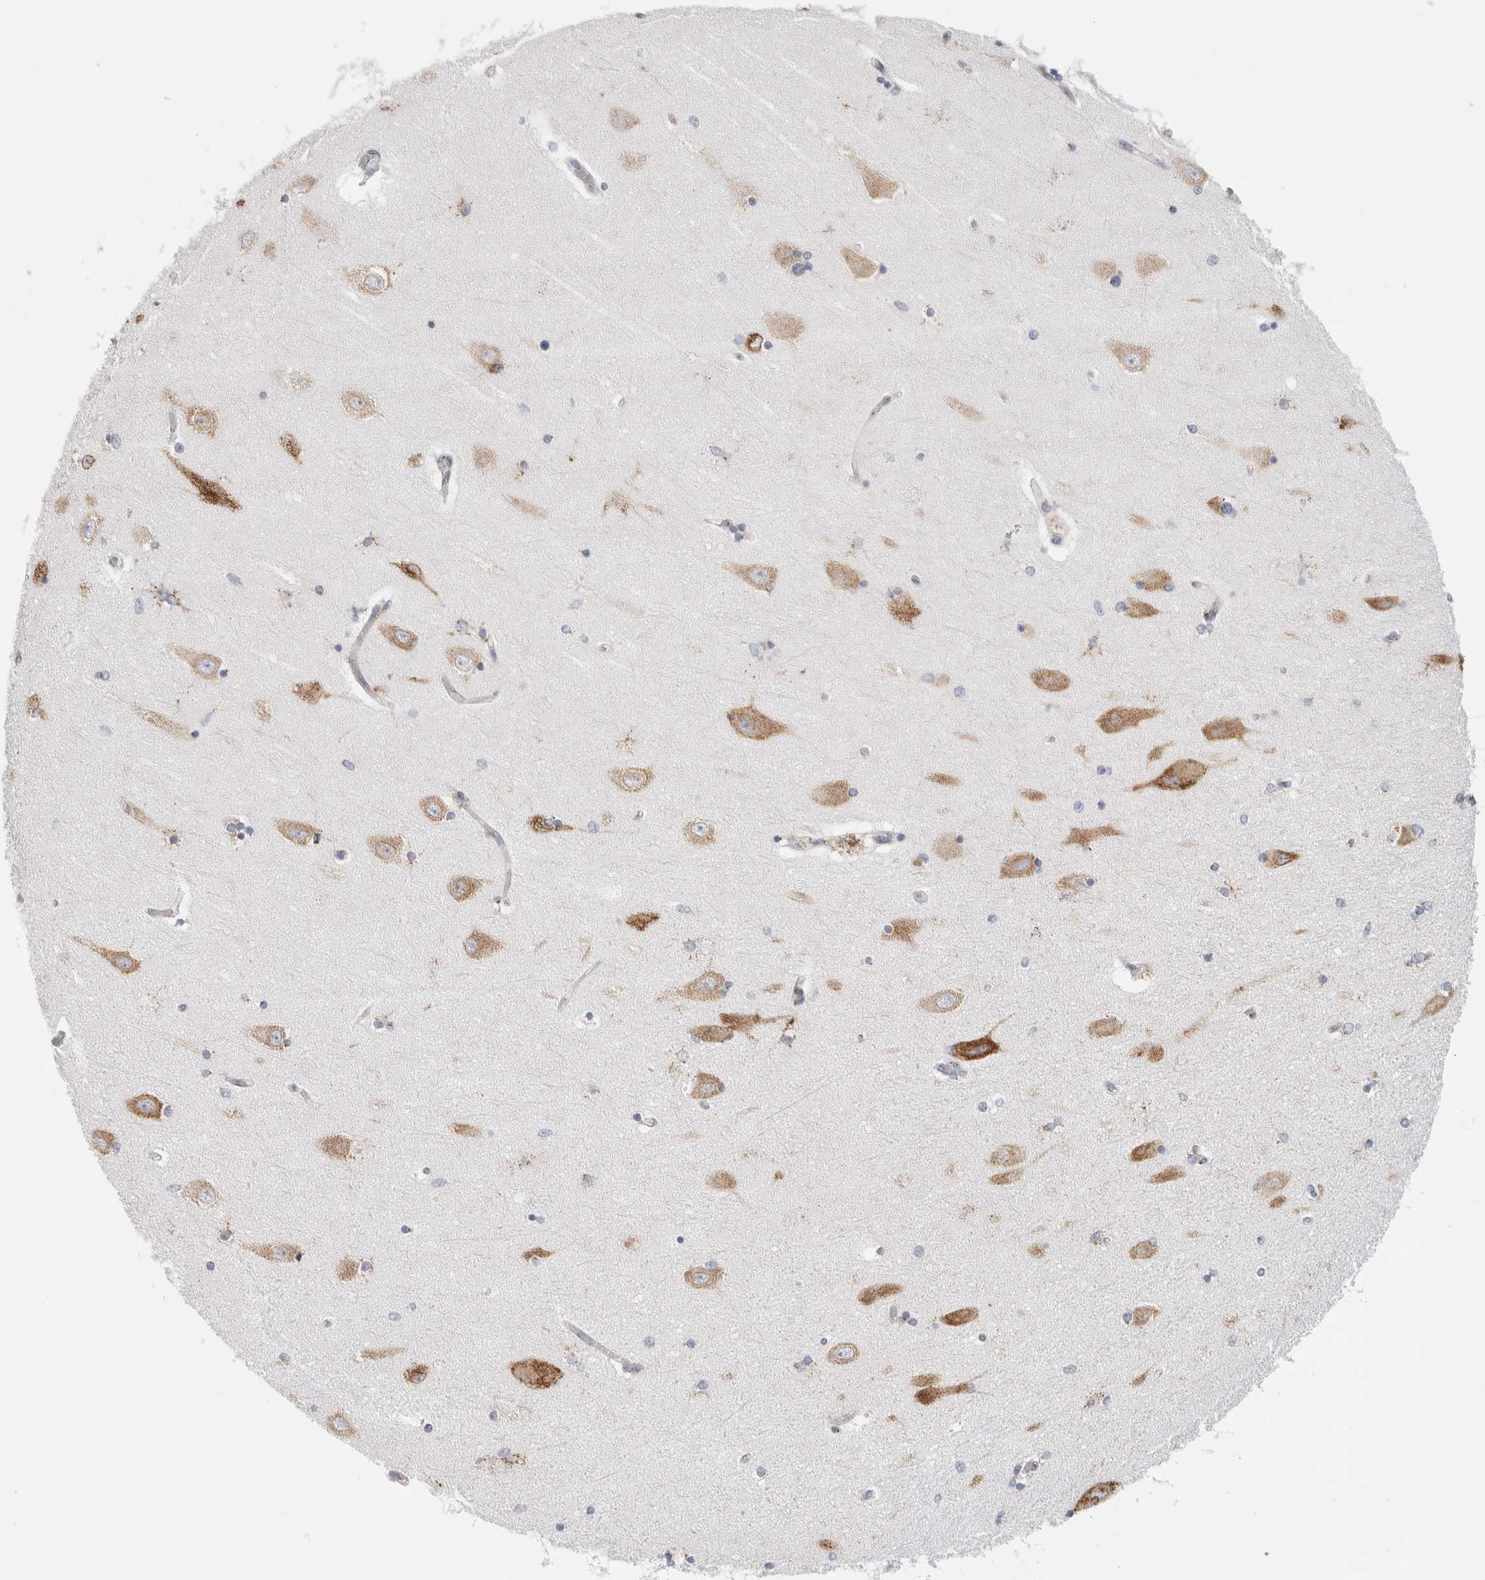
{"staining": {"intensity": "negative", "quantity": "none", "location": "none"}, "tissue": "hippocampus", "cell_type": "Glial cells", "image_type": "normal", "snomed": [{"axis": "morphology", "description": "Normal tissue, NOS"}, {"axis": "topography", "description": "Hippocampus"}], "caption": "This is an IHC micrograph of normal hippocampus. There is no positivity in glial cells.", "gene": "MCFD2", "patient": {"sex": "female", "age": 54}}